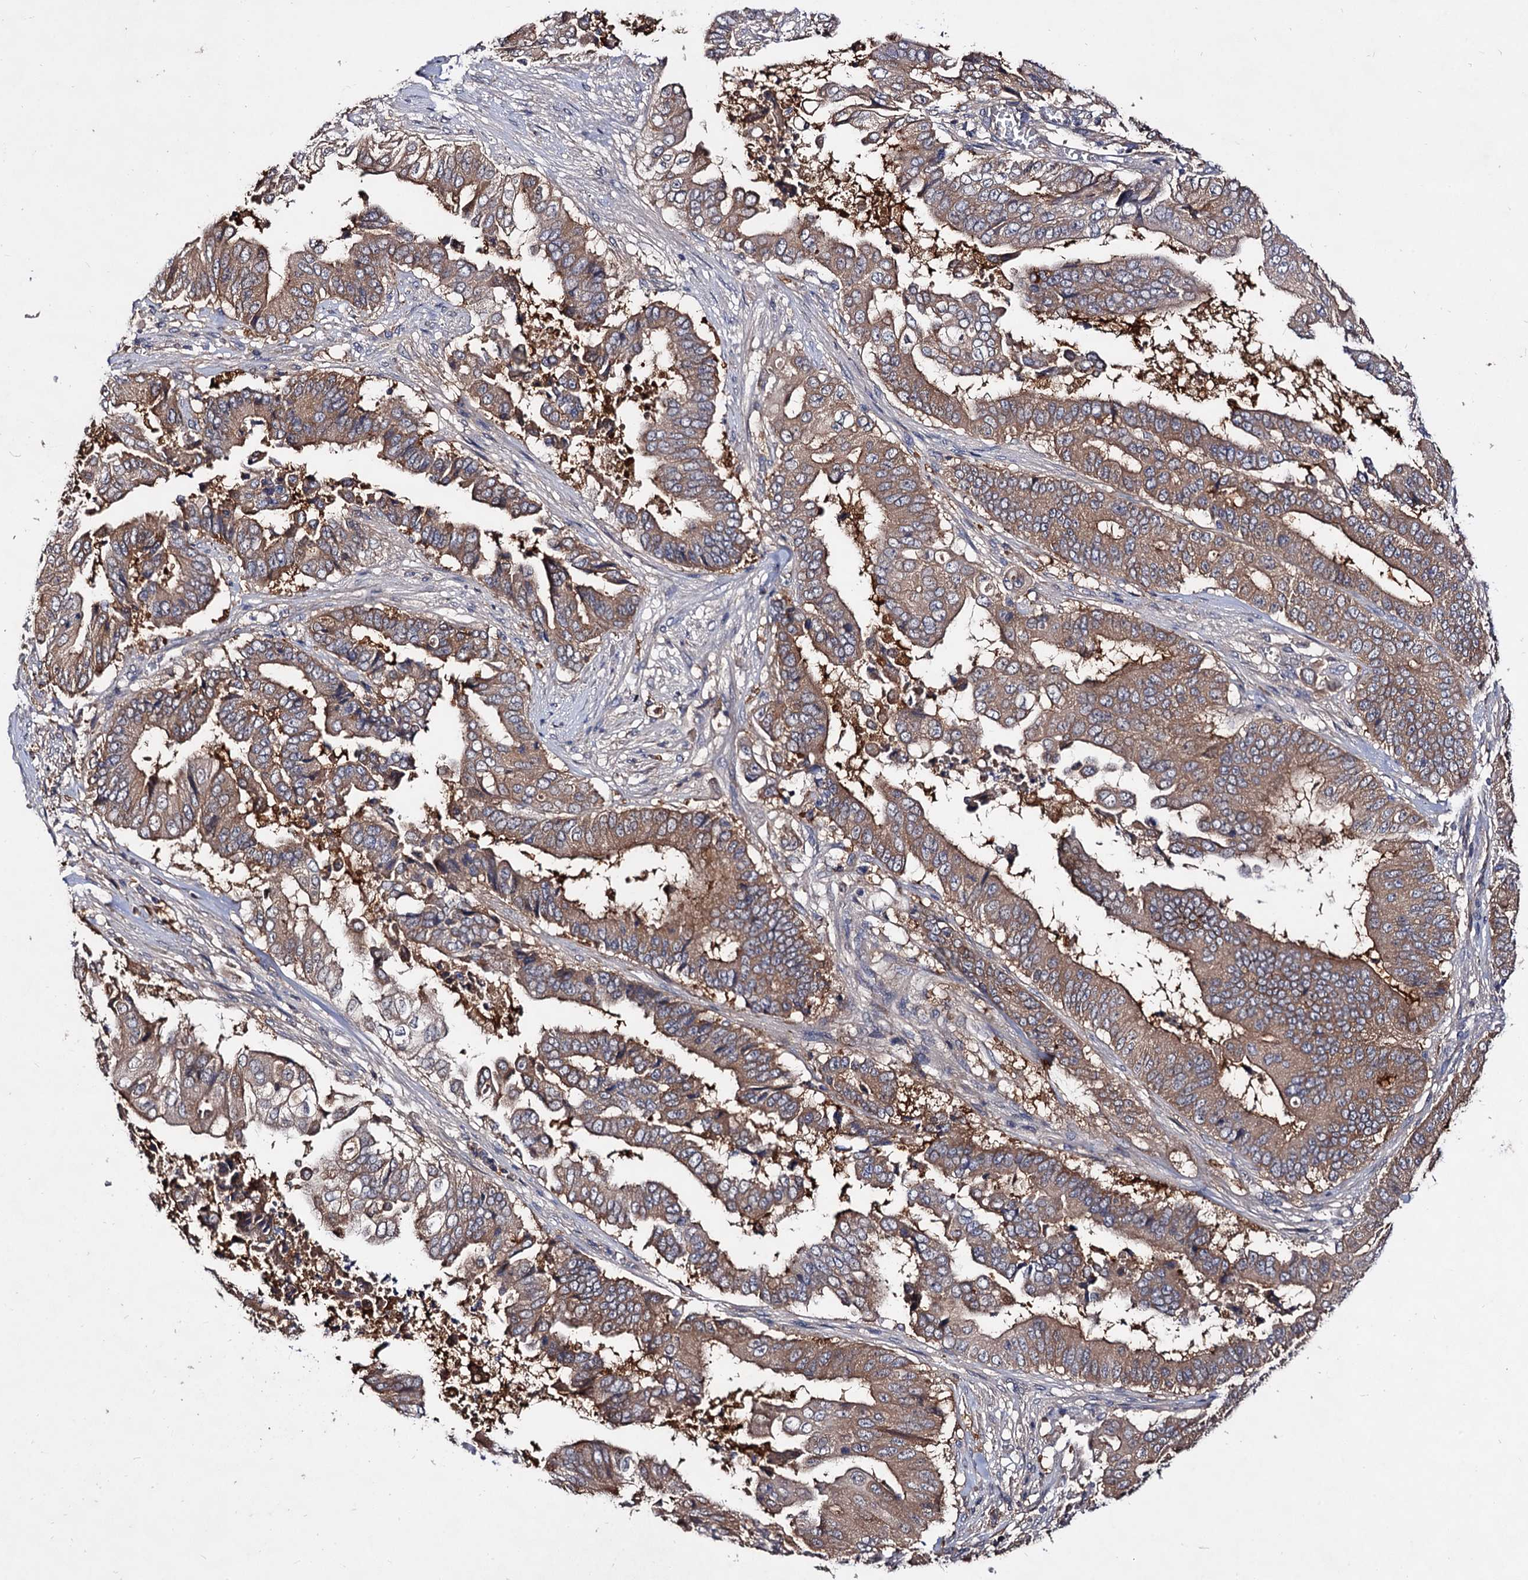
{"staining": {"intensity": "moderate", "quantity": ">75%", "location": "cytoplasmic/membranous"}, "tissue": "pancreatic cancer", "cell_type": "Tumor cells", "image_type": "cancer", "snomed": [{"axis": "morphology", "description": "Adenocarcinoma, NOS"}, {"axis": "topography", "description": "Pancreas"}], "caption": "Moderate cytoplasmic/membranous expression is appreciated in about >75% of tumor cells in pancreatic cancer. (IHC, brightfield microscopy, high magnification).", "gene": "ARFIP2", "patient": {"sex": "female", "age": 77}}